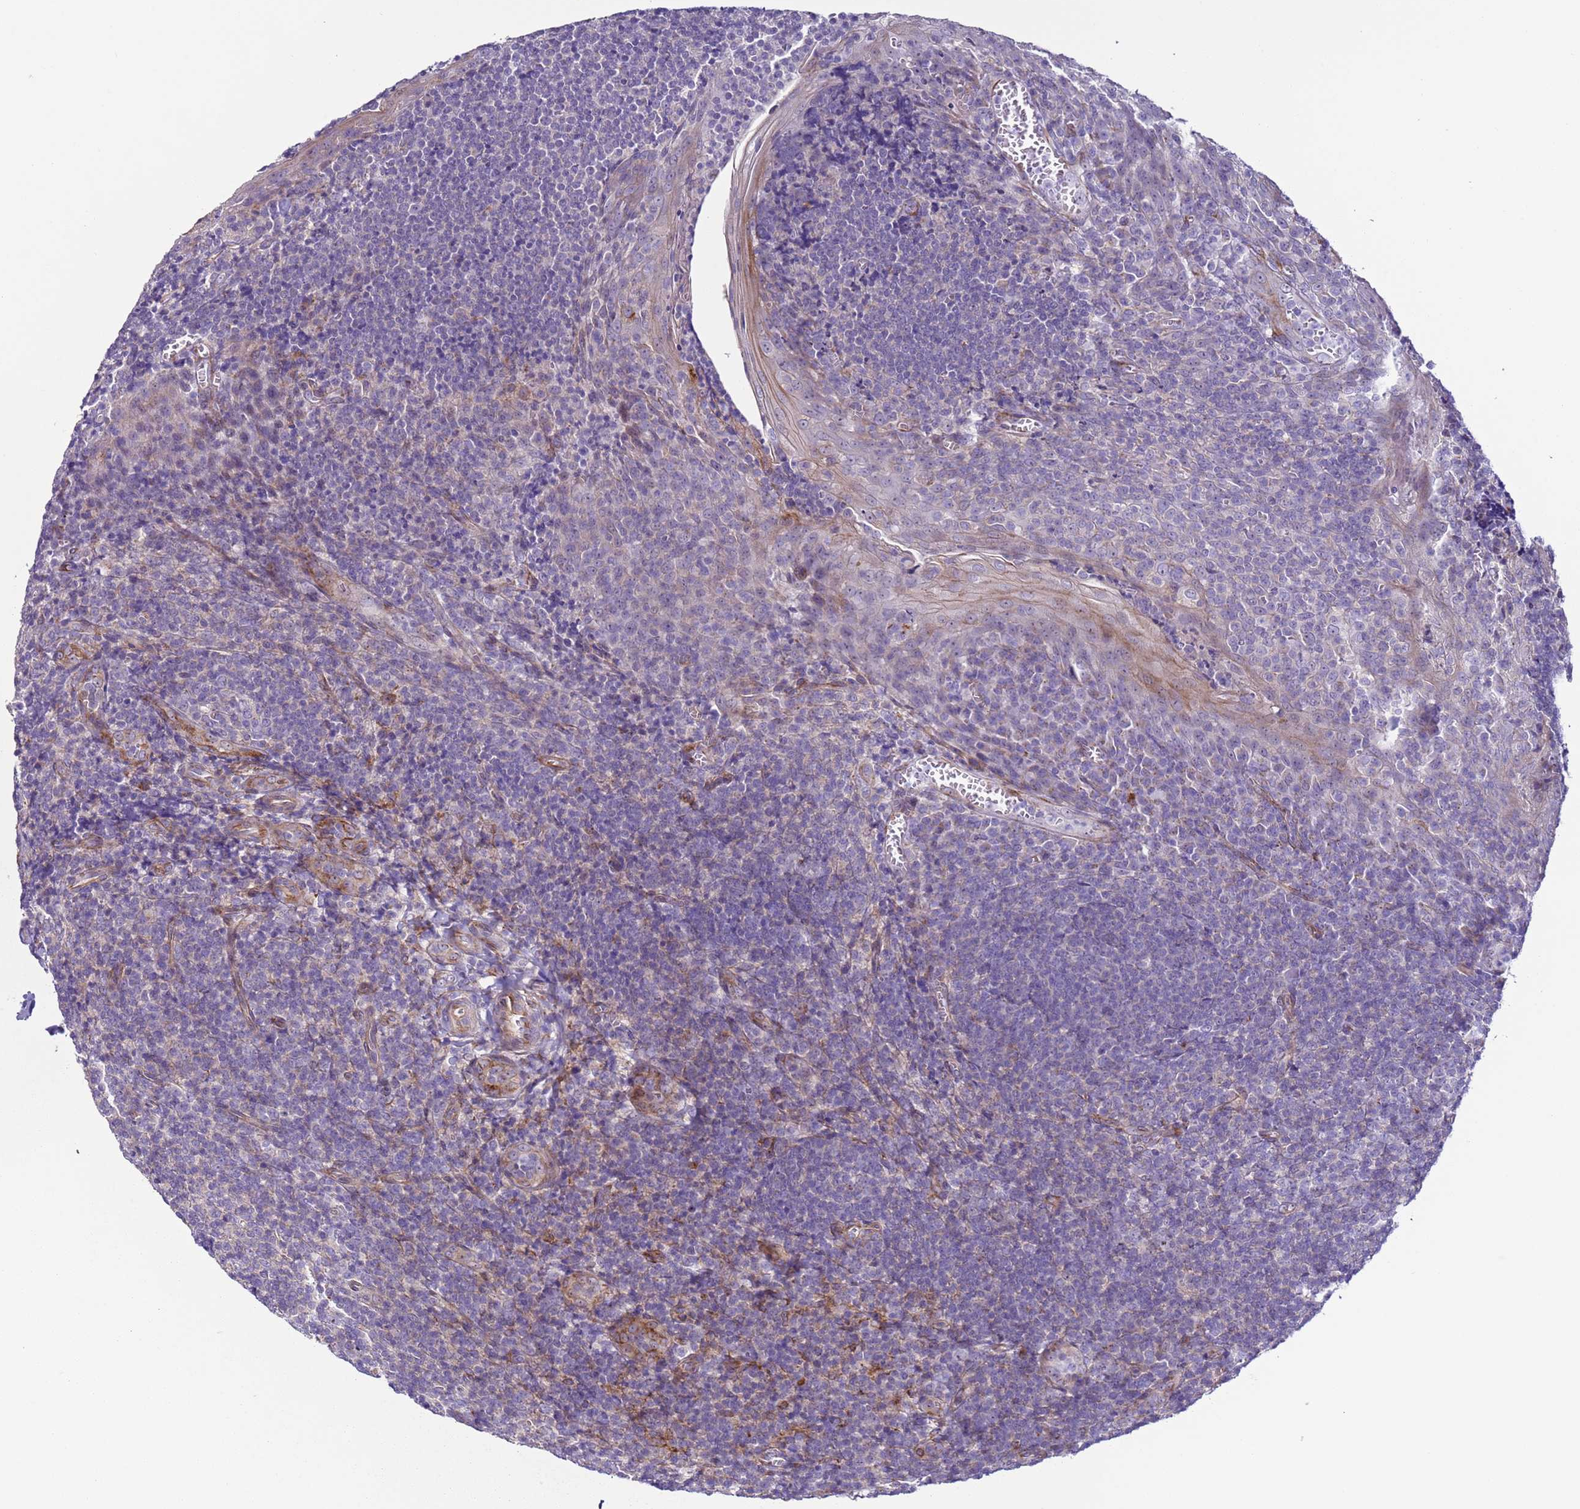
{"staining": {"intensity": "negative", "quantity": "none", "location": "none"}, "tissue": "tonsil", "cell_type": "Germinal center cells", "image_type": "normal", "snomed": [{"axis": "morphology", "description": "Normal tissue, NOS"}, {"axis": "topography", "description": "Tonsil"}], "caption": "DAB immunohistochemical staining of benign human tonsil displays no significant staining in germinal center cells.", "gene": "HEATR1", "patient": {"sex": "male", "age": 27}}